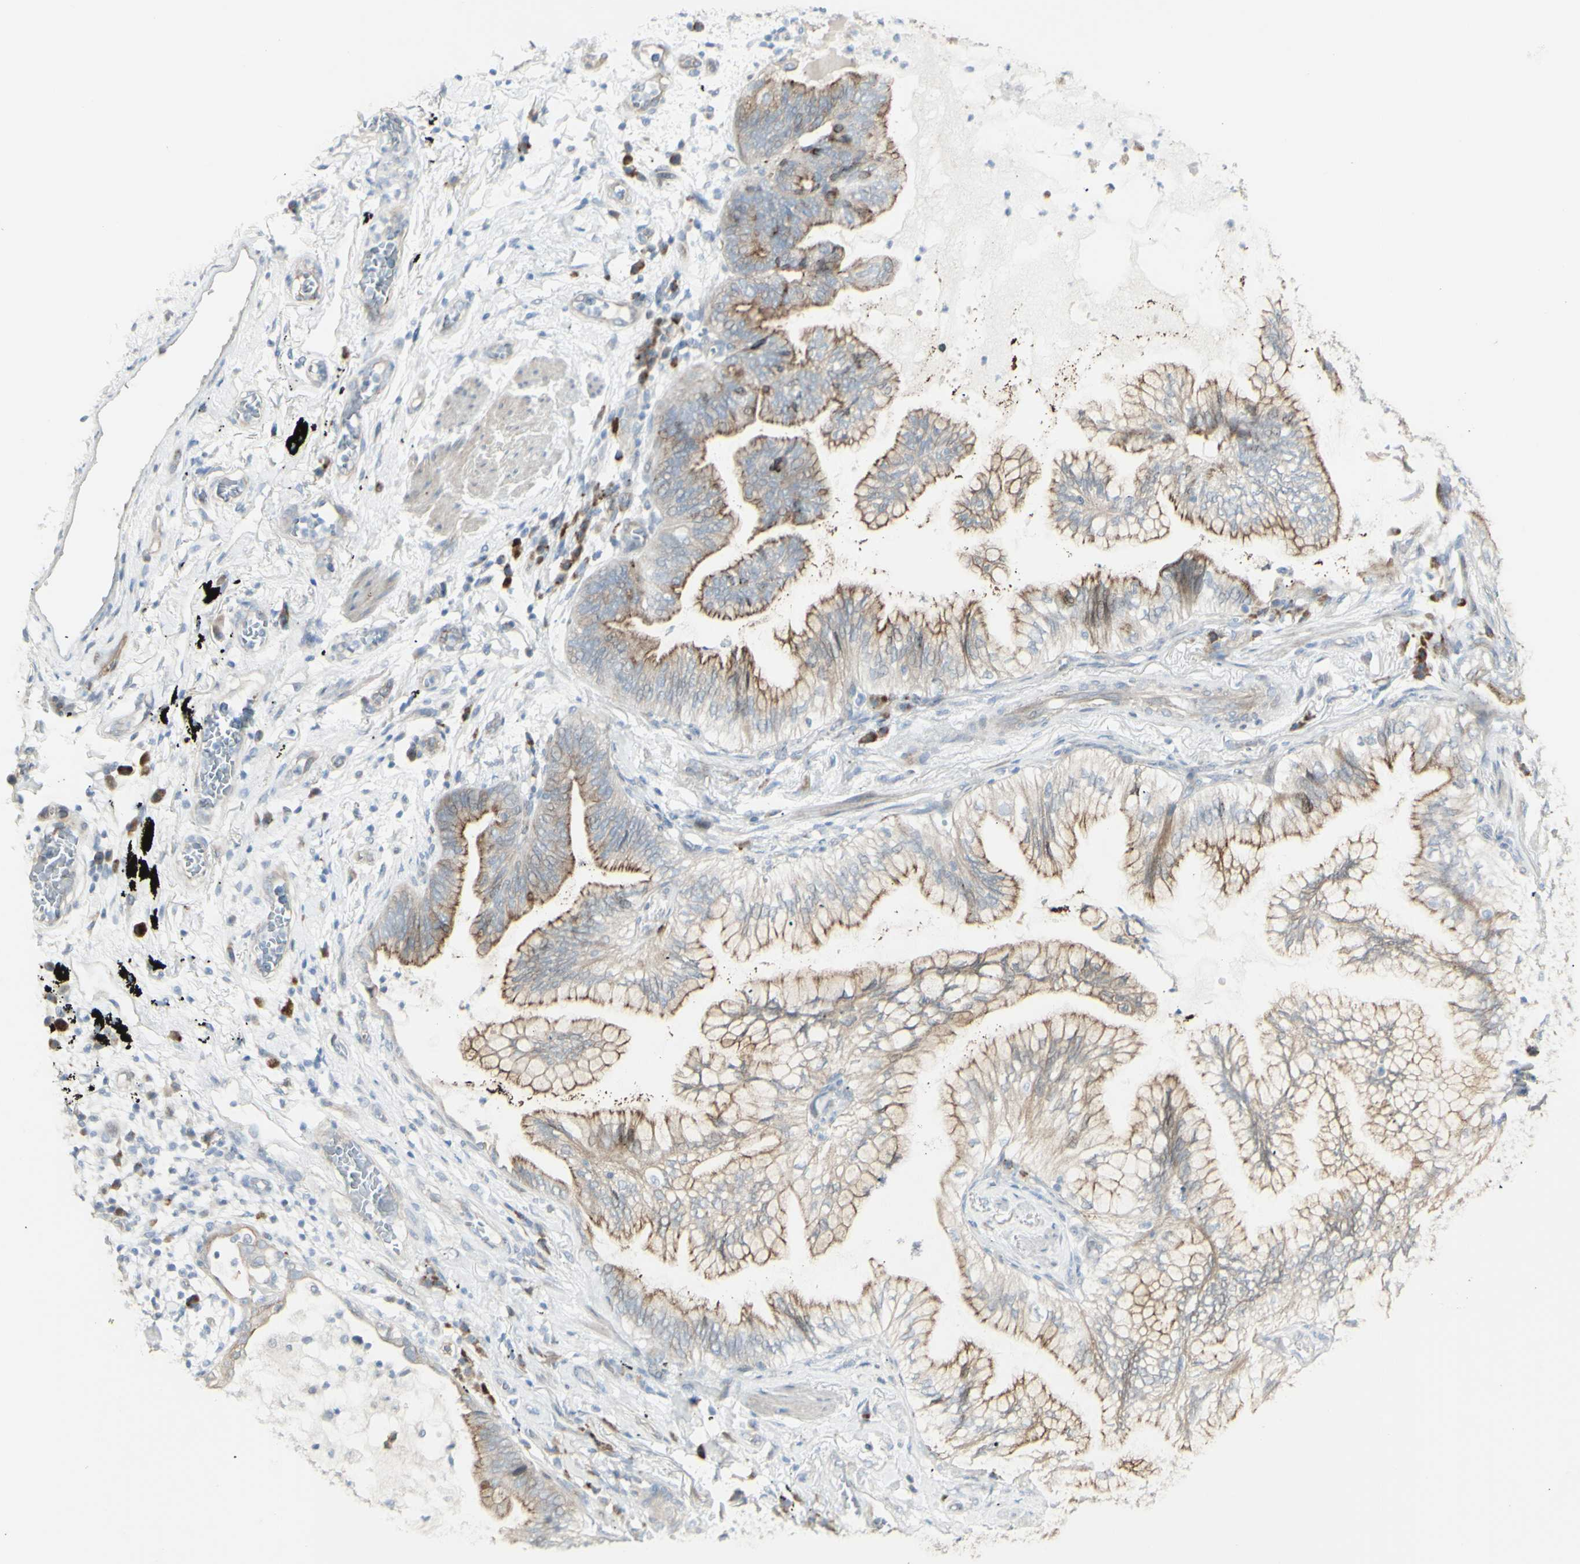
{"staining": {"intensity": "moderate", "quantity": ">75%", "location": "cytoplasmic/membranous"}, "tissue": "lung cancer", "cell_type": "Tumor cells", "image_type": "cancer", "snomed": [{"axis": "morphology", "description": "Normal tissue, NOS"}, {"axis": "morphology", "description": "Adenocarcinoma, NOS"}, {"axis": "topography", "description": "Bronchus"}, {"axis": "topography", "description": "Lung"}], "caption": "Brown immunohistochemical staining in lung adenocarcinoma exhibits moderate cytoplasmic/membranous expression in approximately >75% of tumor cells.", "gene": "NDST4", "patient": {"sex": "female", "age": 70}}